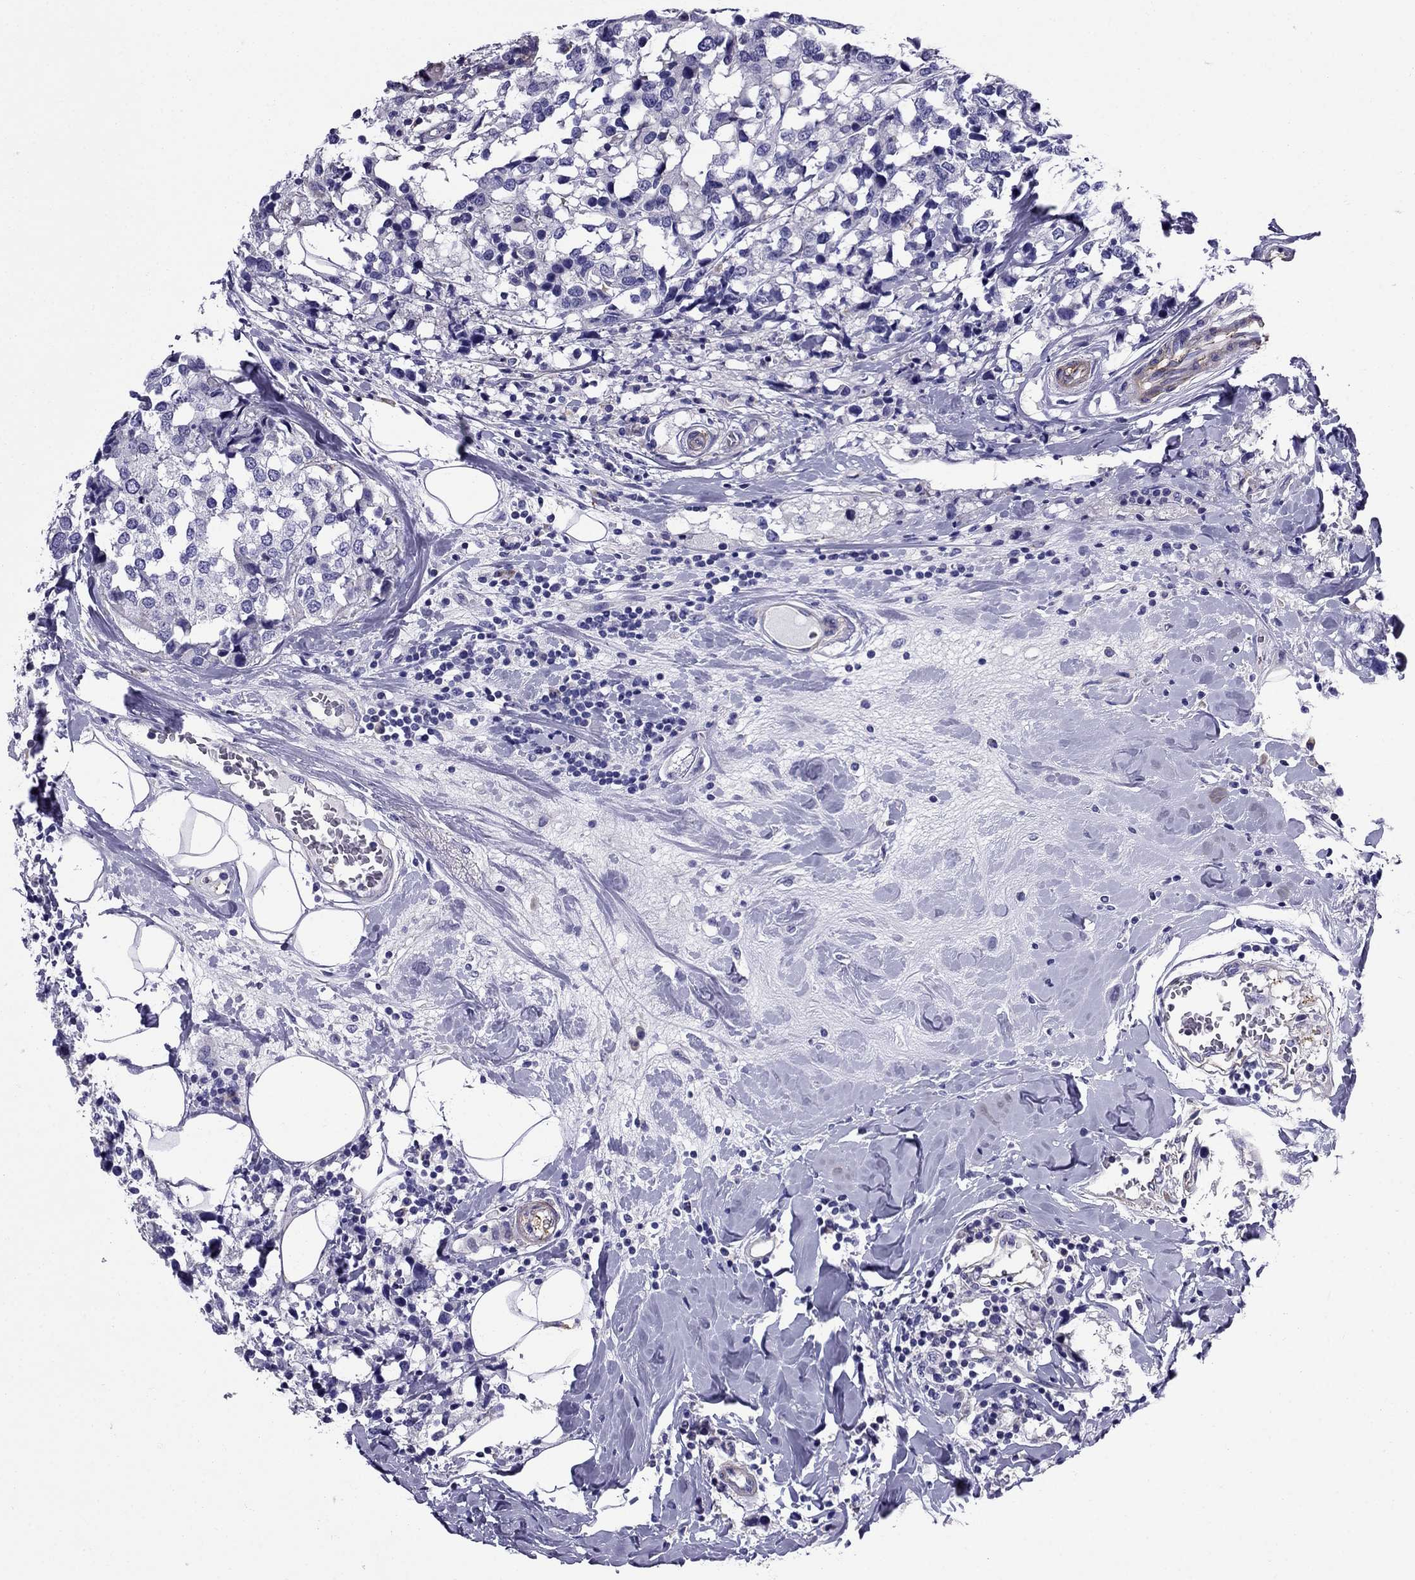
{"staining": {"intensity": "negative", "quantity": "none", "location": "none"}, "tissue": "breast cancer", "cell_type": "Tumor cells", "image_type": "cancer", "snomed": [{"axis": "morphology", "description": "Lobular carcinoma"}, {"axis": "topography", "description": "Breast"}], "caption": "High magnification brightfield microscopy of lobular carcinoma (breast) stained with DAB (brown) and counterstained with hematoxylin (blue): tumor cells show no significant expression. (DAB (3,3'-diaminobenzidine) immunohistochemistry with hematoxylin counter stain).", "gene": "GPR50", "patient": {"sex": "female", "age": 59}}